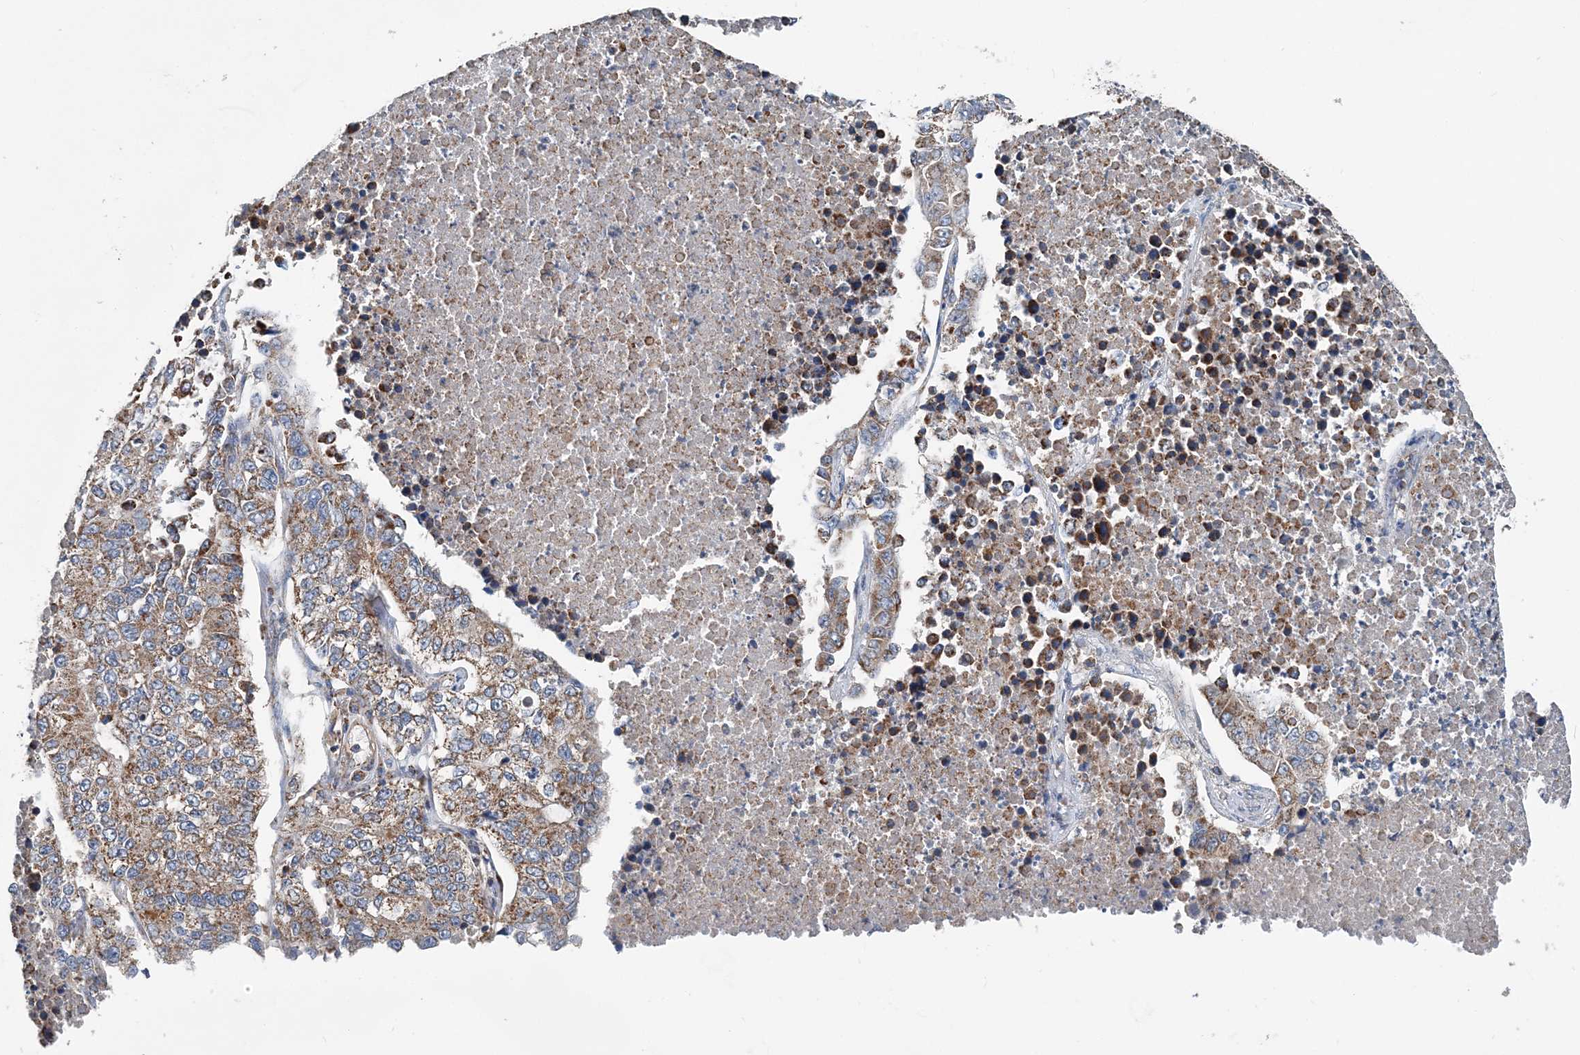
{"staining": {"intensity": "moderate", "quantity": ">75%", "location": "cytoplasmic/membranous"}, "tissue": "lung cancer", "cell_type": "Tumor cells", "image_type": "cancer", "snomed": [{"axis": "morphology", "description": "Adenocarcinoma, NOS"}, {"axis": "topography", "description": "Lung"}], "caption": "Protein positivity by immunohistochemistry (IHC) displays moderate cytoplasmic/membranous positivity in about >75% of tumor cells in lung cancer.", "gene": "SPRY2", "patient": {"sex": "male", "age": 49}}